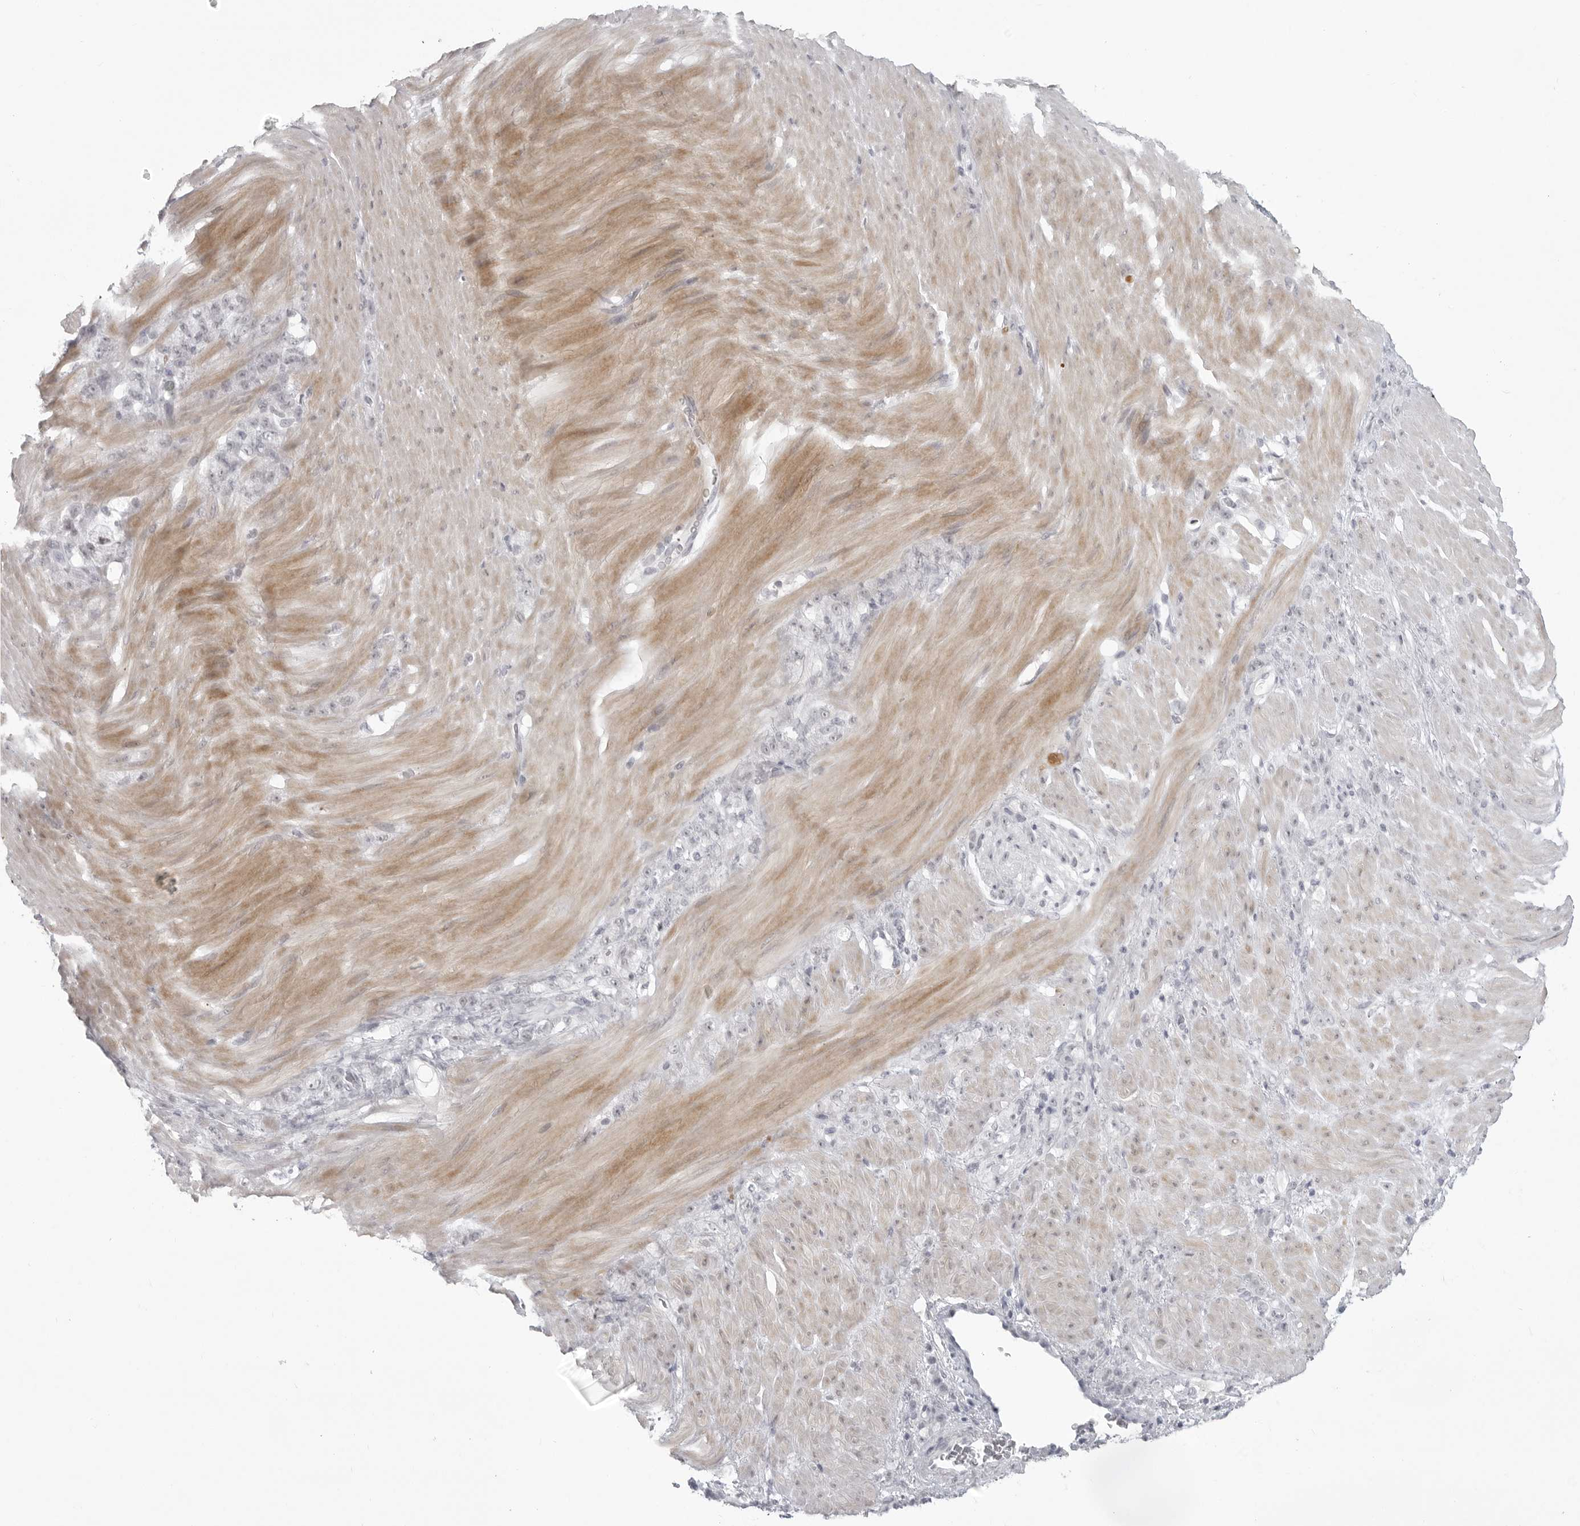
{"staining": {"intensity": "negative", "quantity": "none", "location": "none"}, "tissue": "stomach cancer", "cell_type": "Tumor cells", "image_type": "cancer", "snomed": [{"axis": "morphology", "description": "Normal tissue, NOS"}, {"axis": "morphology", "description": "Adenocarcinoma, NOS"}, {"axis": "topography", "description": "Stomach"}], "caption": "This photomicrograph is of stomach cancer (adenocarcinoma) stained with immunohistochemistry (IHC) to label a protein in brown with the nuclei are counter-stained blue. There is no positivity in tumor cells. Nuclei are stained in blue.", "gene": "TCTN3", "patient": {"sex": "male", "age": 82}}